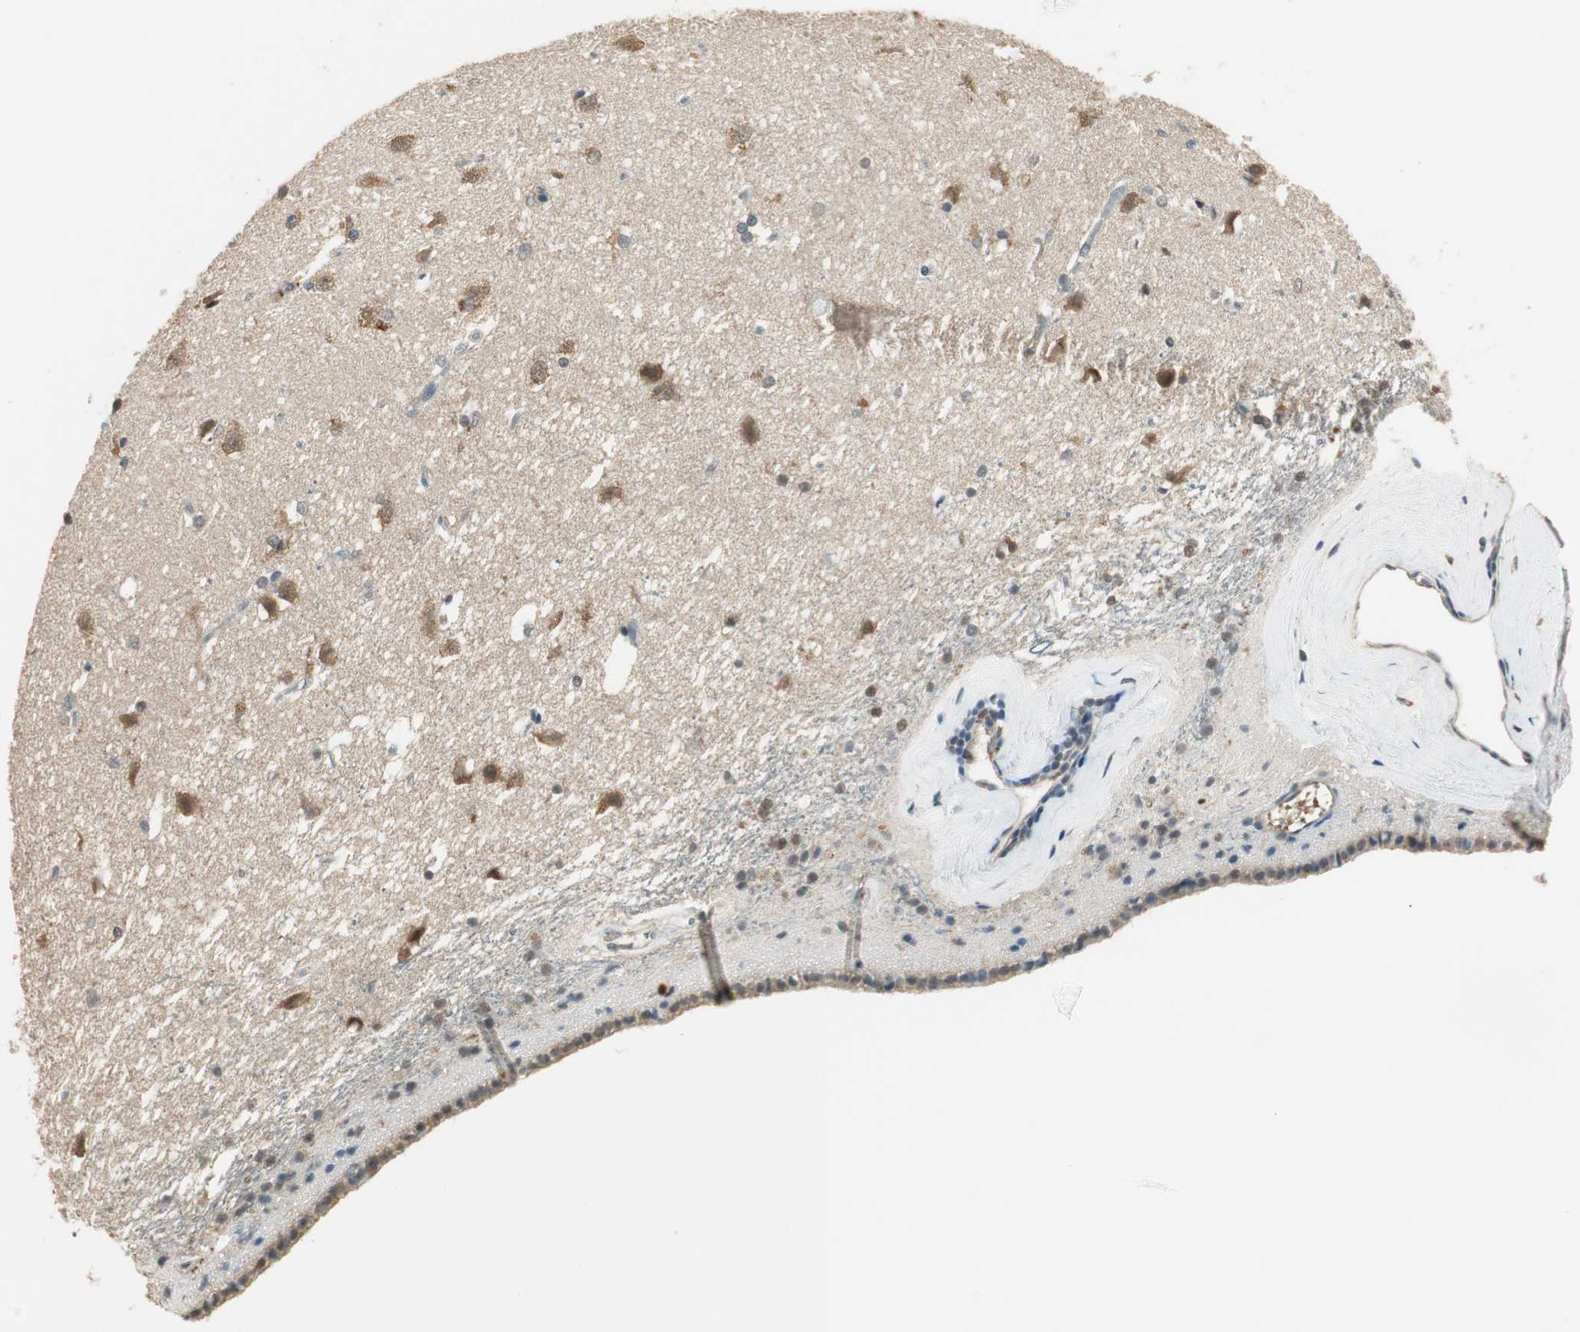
{"staining": {"intensity": "moderate", "quantity": "25%-75%", "location": "cytoplasmic/membranous"}, "tissue": "caudate", "cell_type": "Glial cells", "image_type": "normal", "snomed": [{"axis": "morphology", "description": "Normal tissue, NOS"}, {"axis": "topography", "description": "Lateral ventricle wall"}], "caption": "A medium amount of moderate cytoplasmic/membranous staining is identified in about 25%-75% of glial cells in unremarkable caudate. (DAB (3,3'-diaminobenzidine) IHC, brown staining for protein, blue staining for nuclei).", "gene": "USP5", "patient": {"sex": "female", "age": 19}}